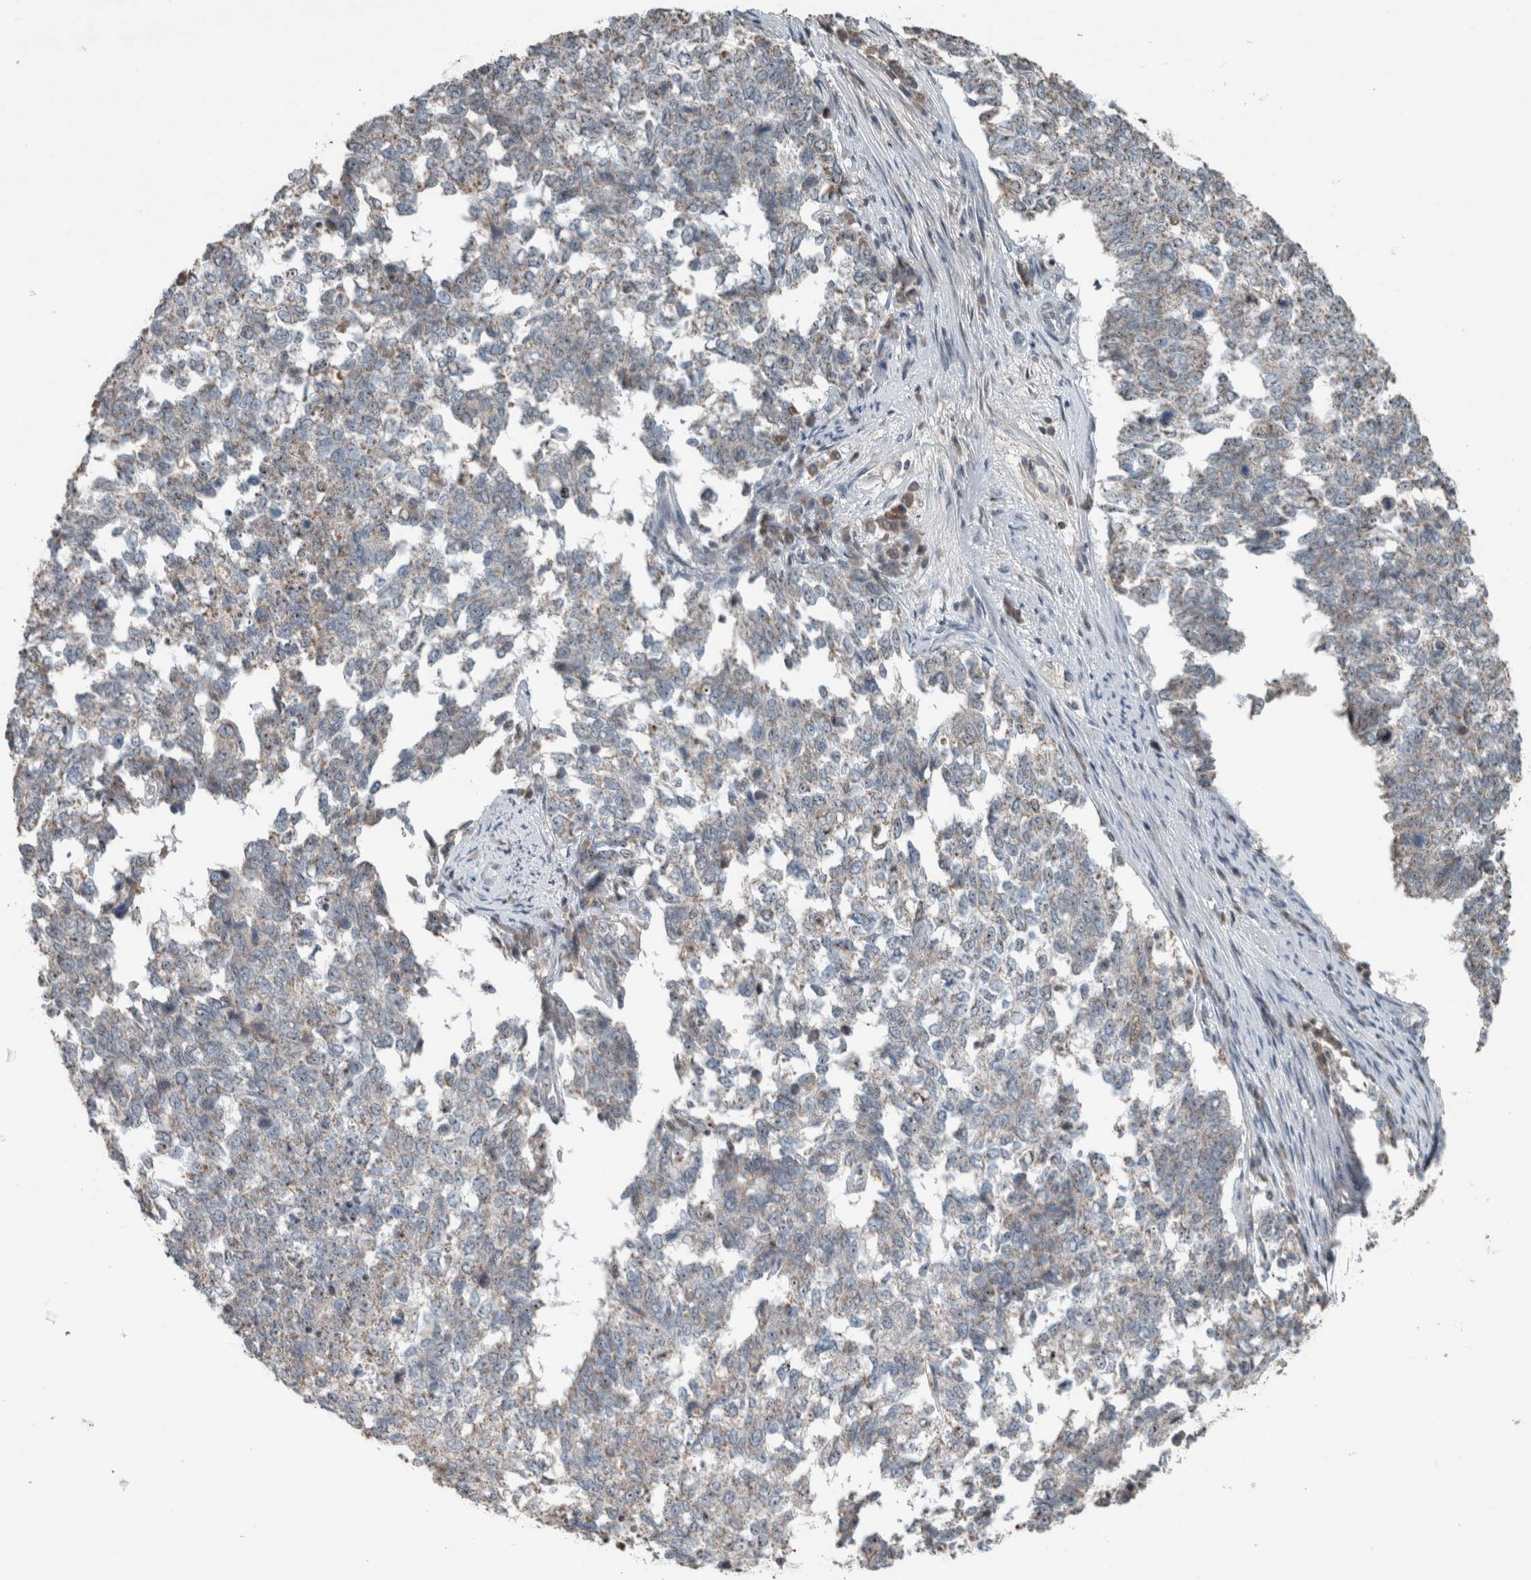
{"staining": {"intensity": "negative", "quantity": "none", "location": "none"}, "tissue": "cervical cancer", "cell_type": "Tumor cells", "image_type": "cancer", "snomed": [{"axis": "morphology", "description": "Squamous cell carcinoma, NOS"}, {"axis": "topography", "description": "Cervix"}], "caption": "DAB (3,3'-diaminobenzidine) immunohistochemical staining of cervical cancer (squamous cell carcinoma) displays no significant positivity in tumor cells.", "gene": "RPF1", "patient": {"sex": "female", "age": 63}}